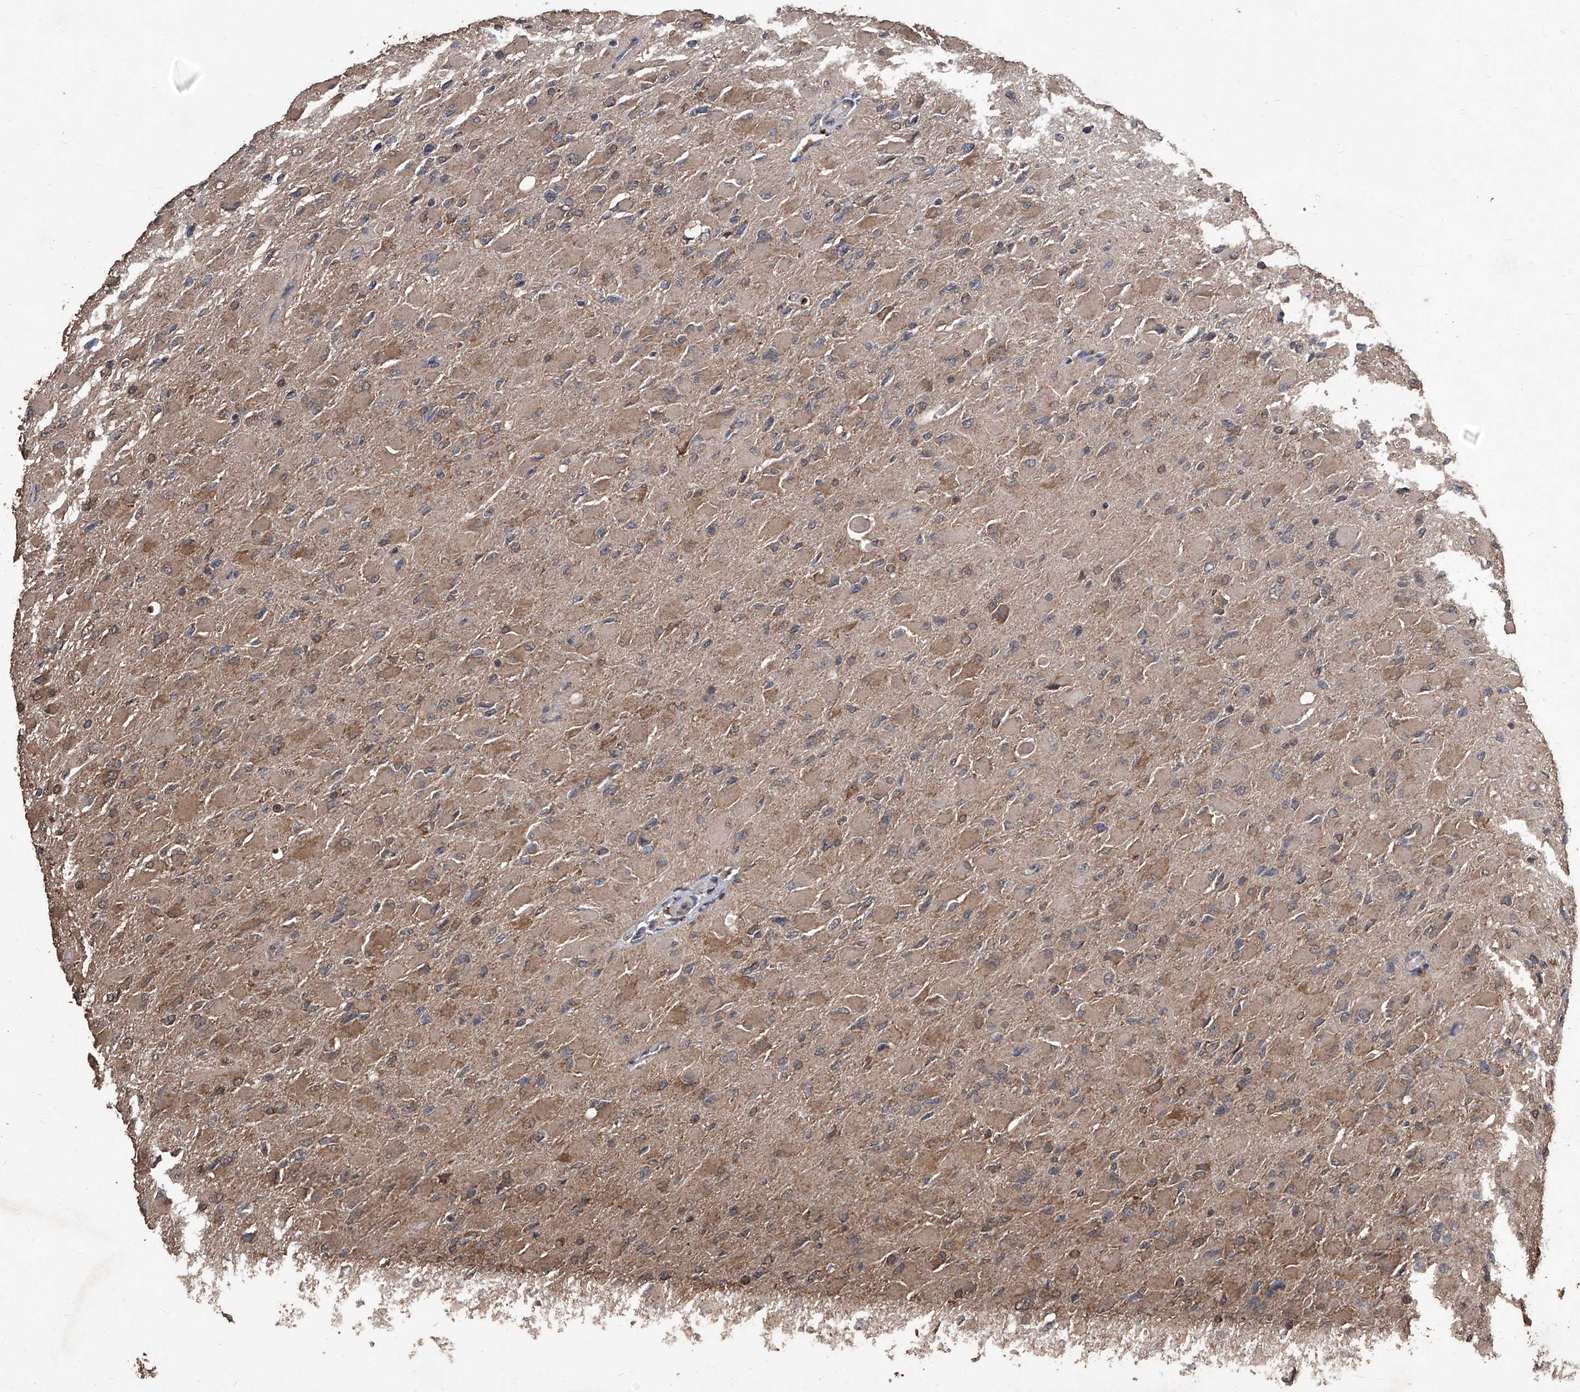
{"staining": {"intensity": "weak", "quantity": ">75%", "location": "cytoplasmic/membranous"}, "tissue": "glioma", "cell_type": "Tumor cells", "image_type": "cancer", "snomed": [{"axis": "morphology", "description": "Glioma, malignant, High grade"}, {"axis": "topography", "description": "Cerebral cortex"}], "caption": "DAB immunohistochemical staining of human malignant high-grade glioma exhibits weak cytoplasmic/membranous protein positivity in about >75% of tumor cells.", "gene": "STARD7", "patient": {"sex": "female", "age": 36}}